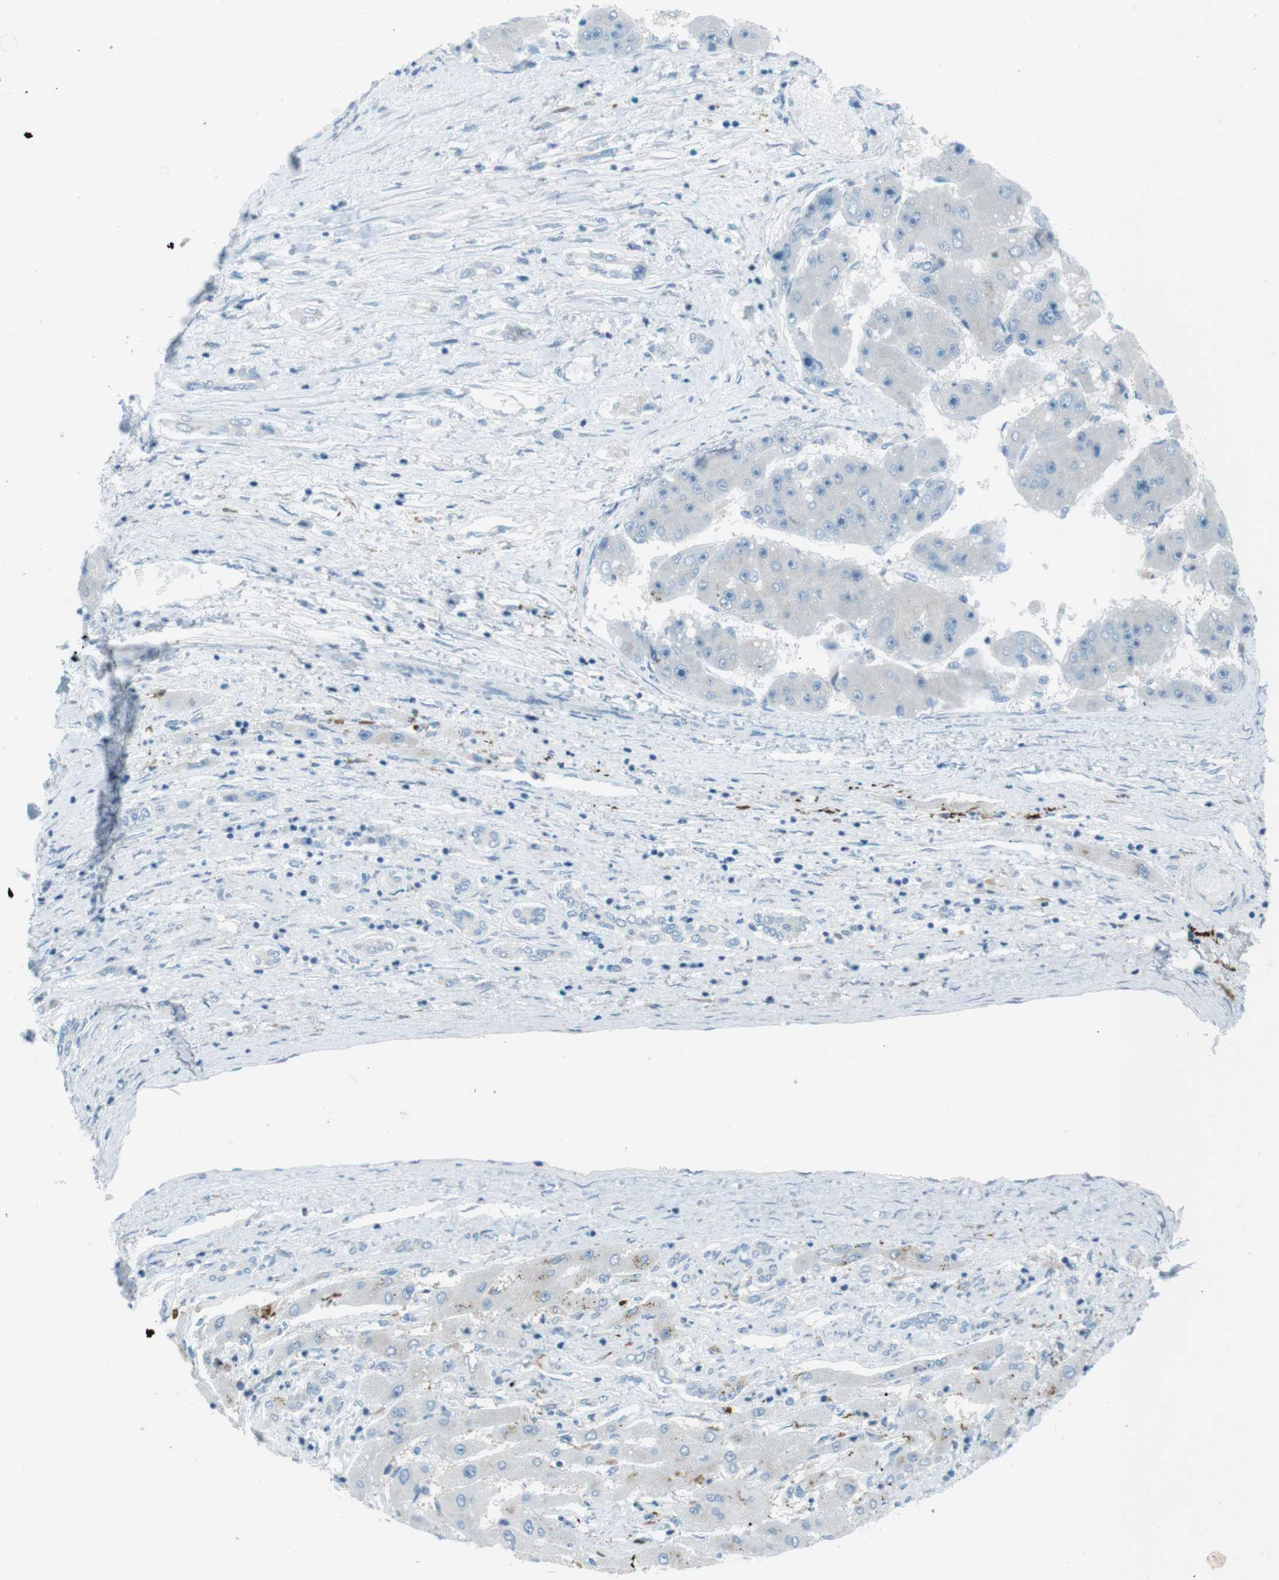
{"staining": {"intensity": "negative", "quantity": "none", "location": "none"}, "tissue": "liver cancer", "cell_type": "Tumor cells", "image_type": "cancer", "snomed": [{"axis": "morphology", "description": "Carcinoma, Hepatocellular, NOS"}, {"axis": "topography", "description": "Liver"}], "caption": "Tumor cells are negative for brown protein staining in liver cancer (hepatocellular carcinoma).", "gene": "TXNDC15", "patient": {"sex": "female", "age": 61}}